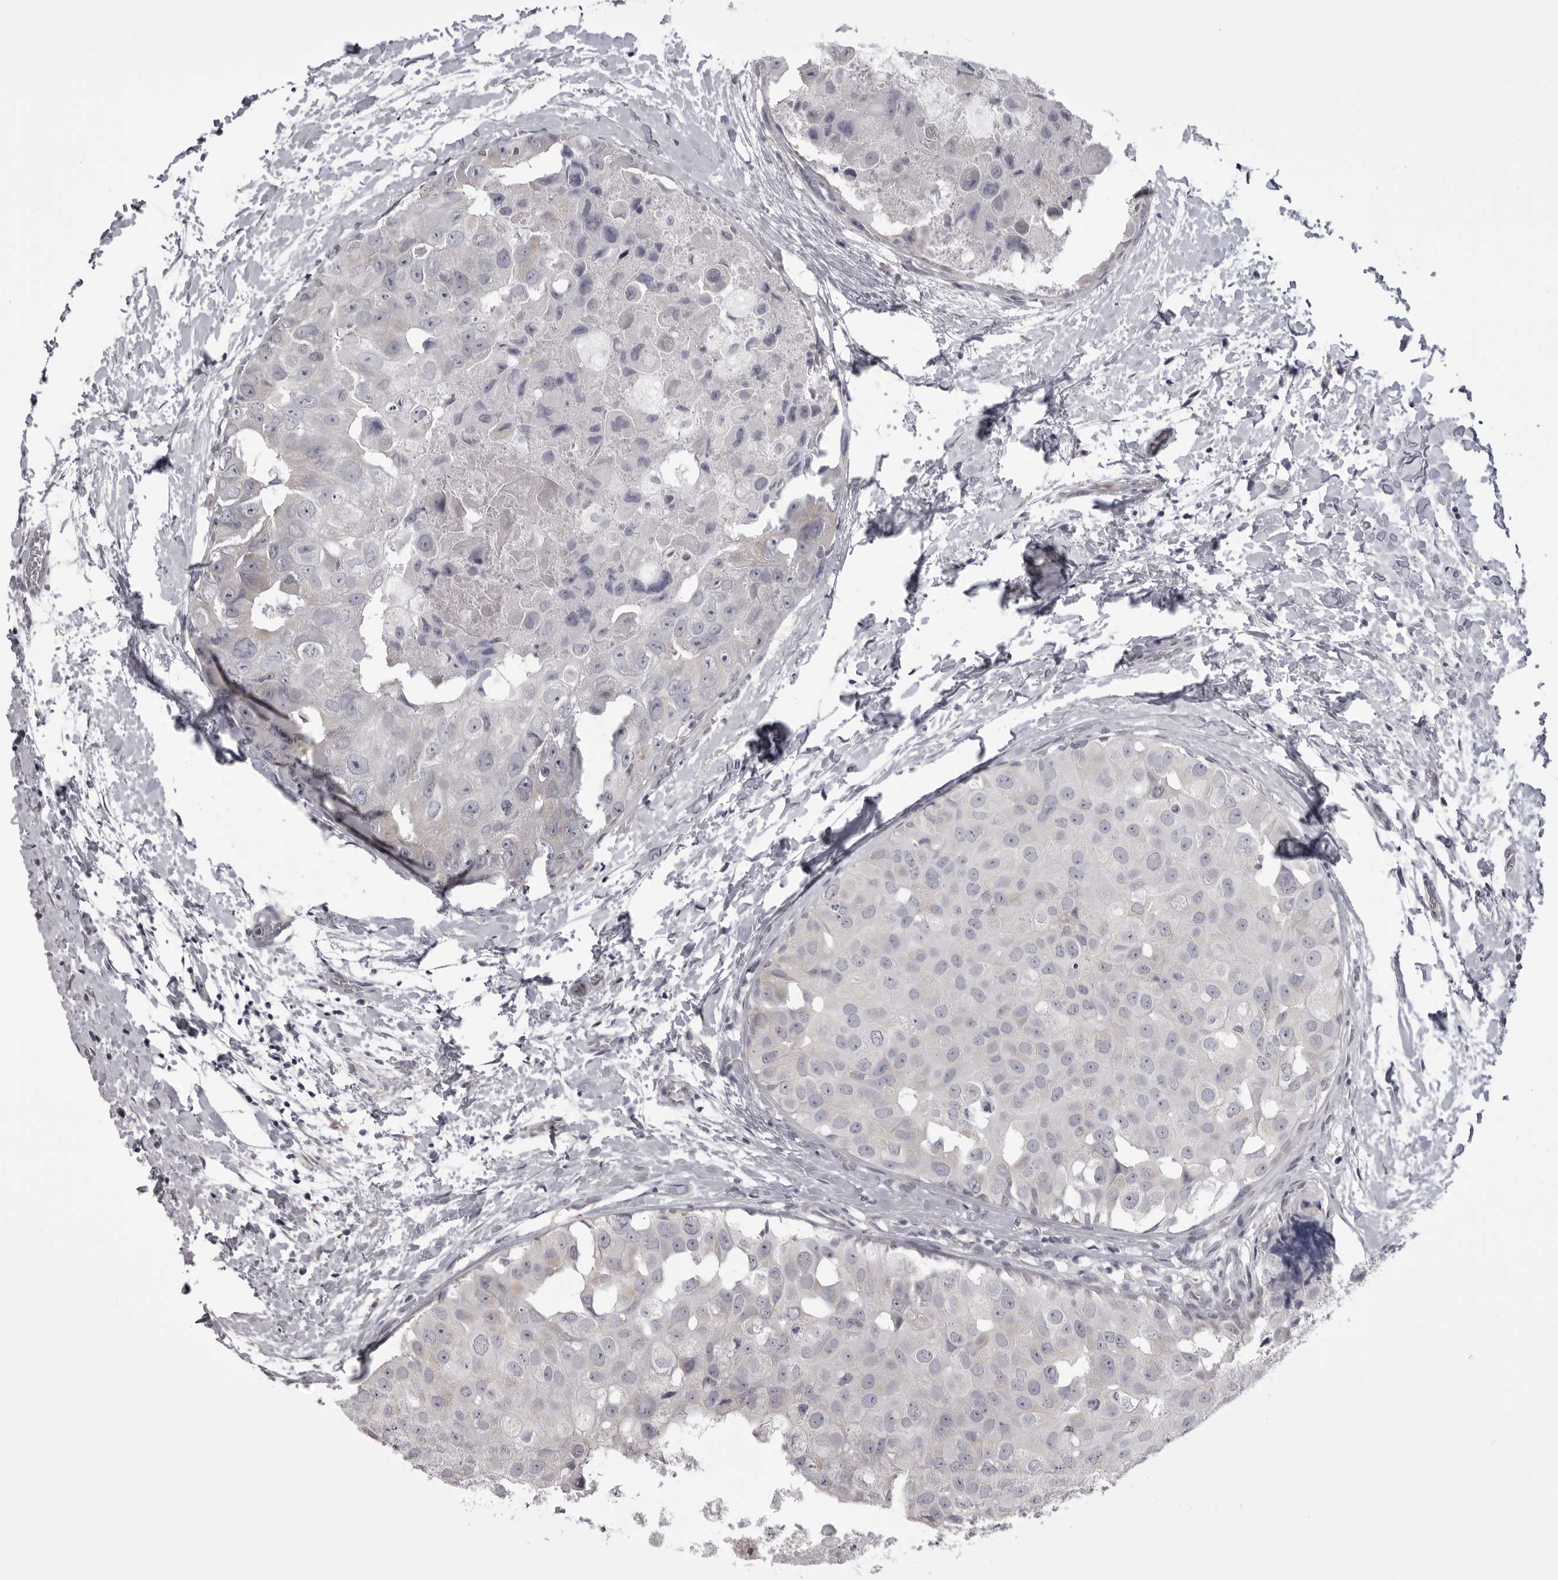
{"staining": {"intensity": "weak", "quantity": "<25%", "location": "cytoplasmic/membranous"}, "tissue": "breast cancer", "cell_type": "Tumor cells", "image_type": "cancer", "snomed": [{"axis": "morphology", "description": "Duct carcinoma"}, {"axis": "topography", "description": "Breast"}], "caption": "A high-resolution micrograph shows immunohistochemistry staining of breast cancer (infiltrating ductal carcinoma), which exhibits no significant staining in tumor cells.", "gene": "EPHA10", "patient": {"sex": "female", "age": 62}}